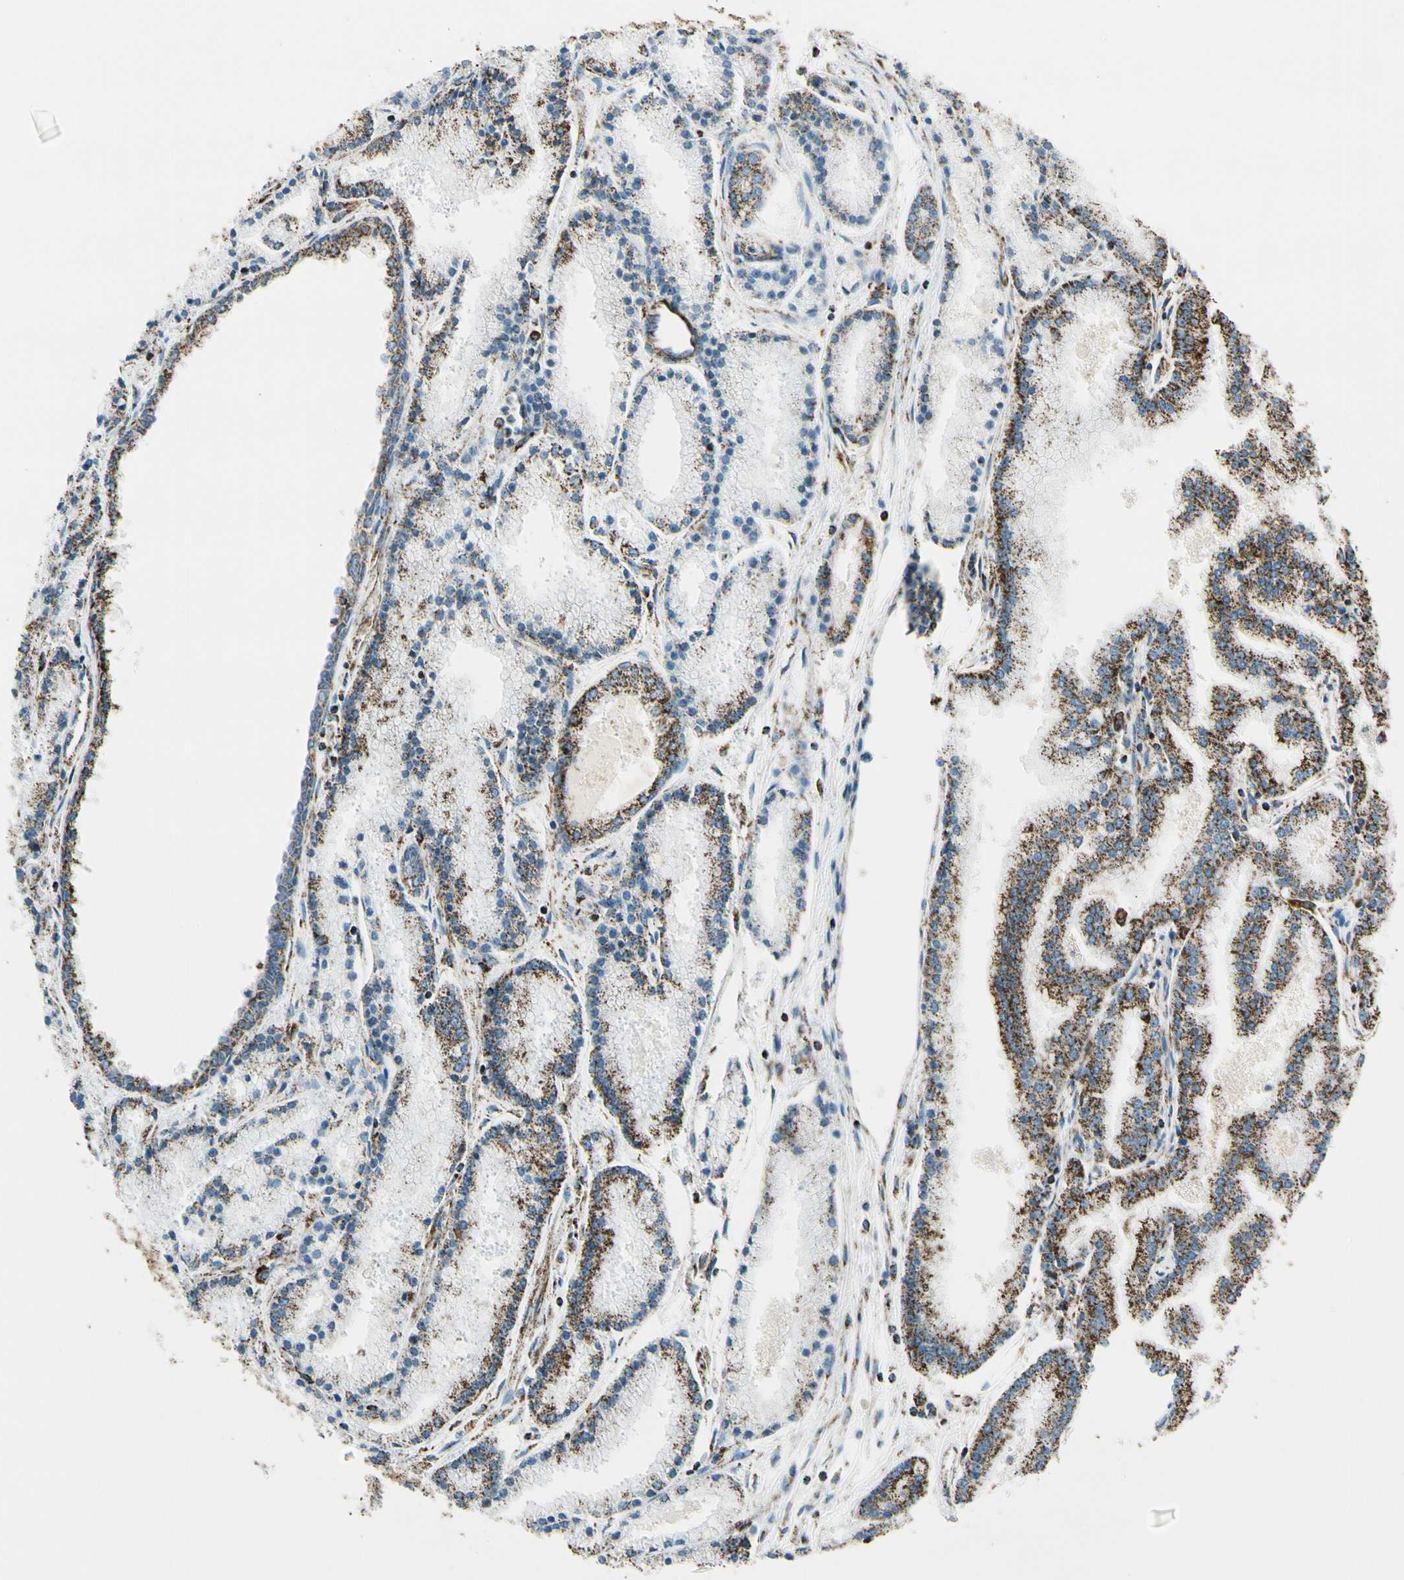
{"staining": {"intensity": "moderate", "quantity": "25%-75%", "location": "cytoplasmic/membranous"}, "tissue": "prostate cancer", "cell_type": "Tumor cells", "image_type": "cancer", "snomed": [{"axis": "morphology", "description": "Adenocarcinoma, High grade"}, {"axis": "topography", "description": "Prostate"}], "caption": "Protein expression analysis of human prostate high-grade adenocarcinoma reveals moderate cytoplasmic/membranous staining in approximately 25%-75% of tumor cells. (brown staining indicates protein expression, while blue staining denotes nuclei).", "gene": "ME2", "patient": {"sex": "male", "age": 61}}